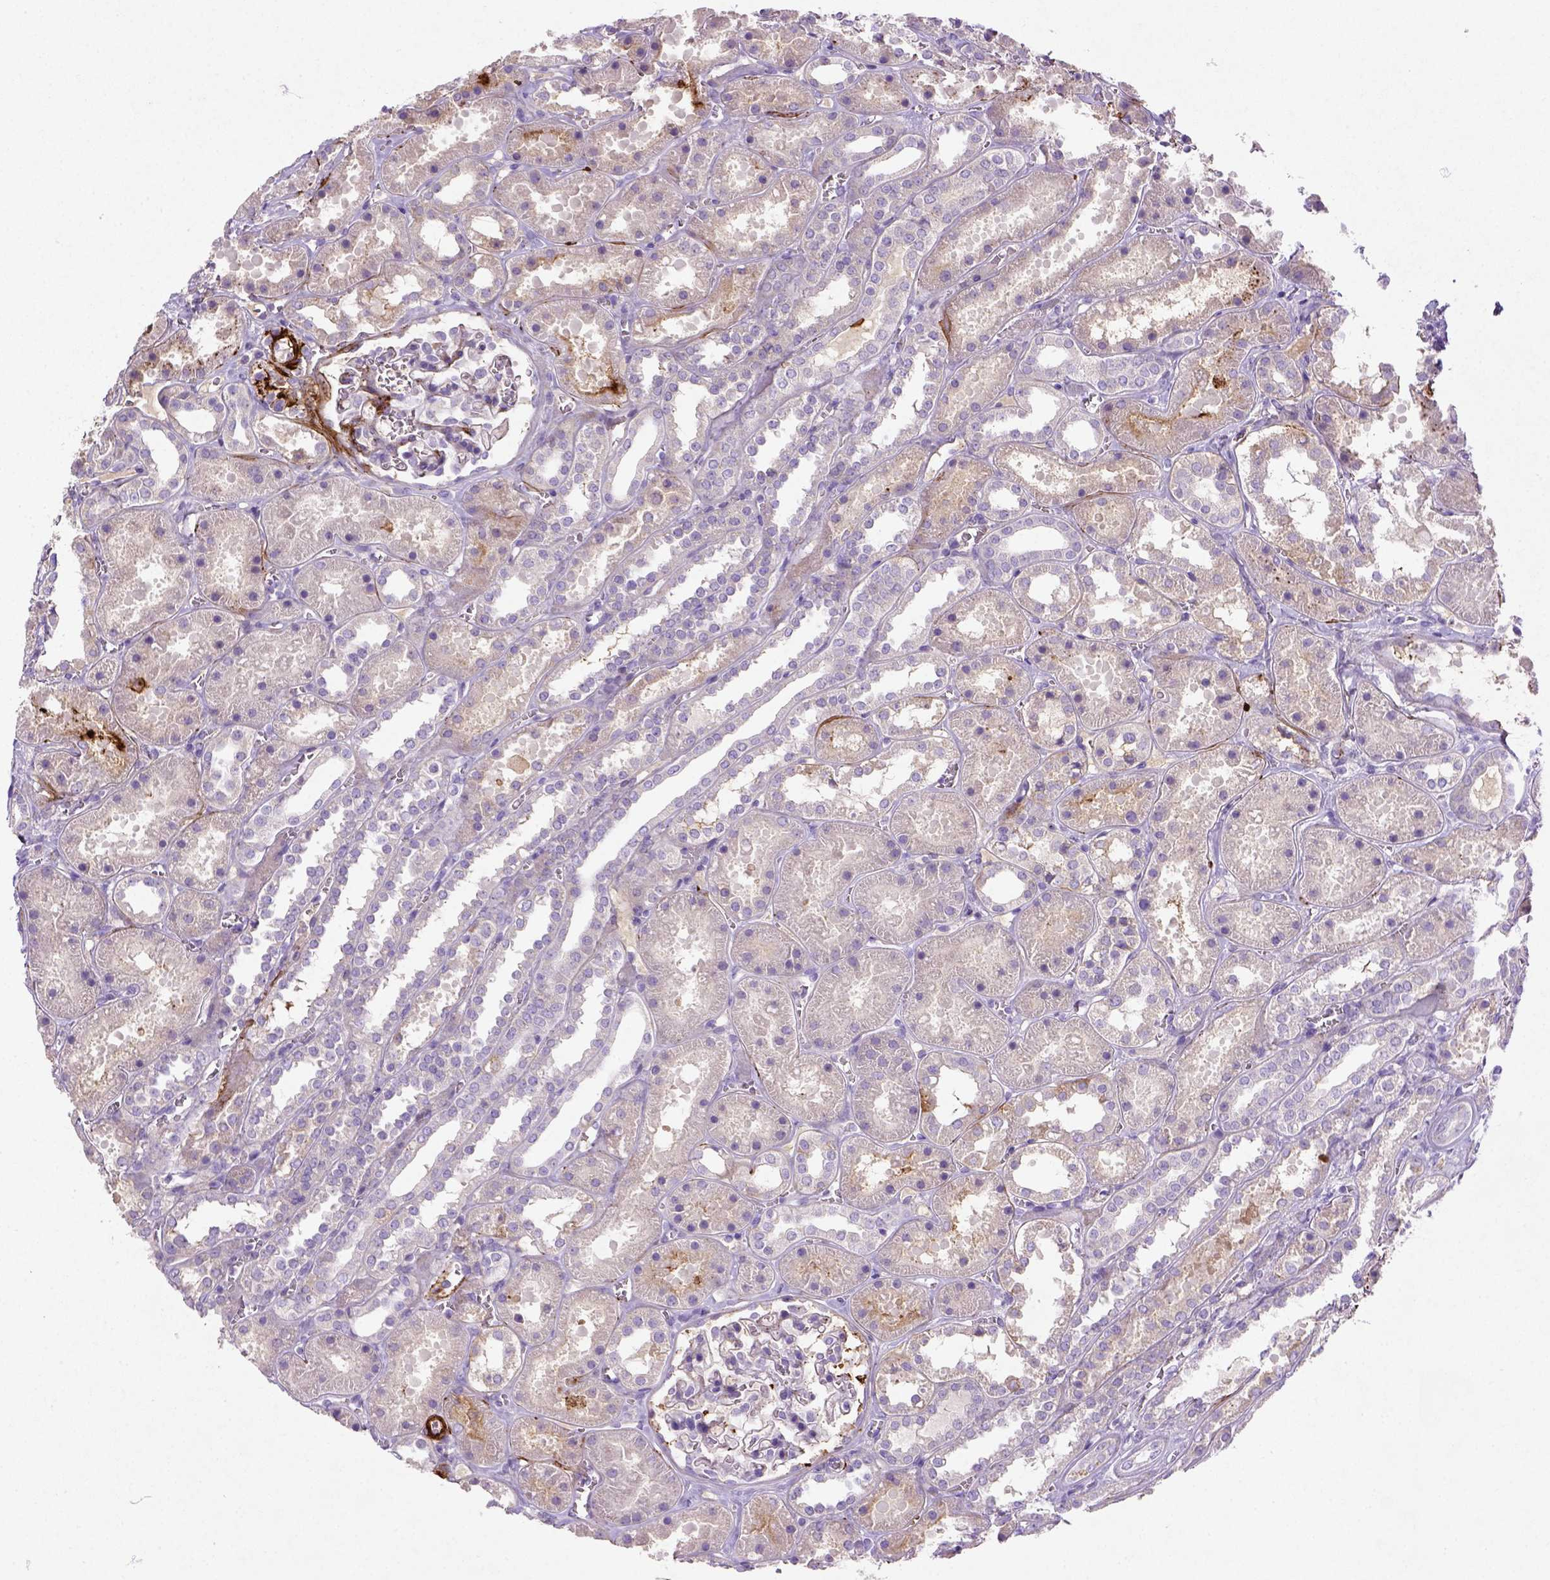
{"staining": {"intensity": "moderate", "quantity": "<25%", "location": "cytoplasmic/membranous"}, "tissue": "kidney", "cell_type": "Cells in glomeruli", "image_type": "normal", "snomed": [{"axis": "morphology", "description": "Normal tissue, NOS"}, {"axis": "topography", "description": "Kidney"}], "caption": "Unremarkable kidney reveals moderate cytoplasmic/membranous expression in about <25% of cells in glomeruli.", "gene": "NUDT2", "patient": {"sex": "female", "age": 41}}